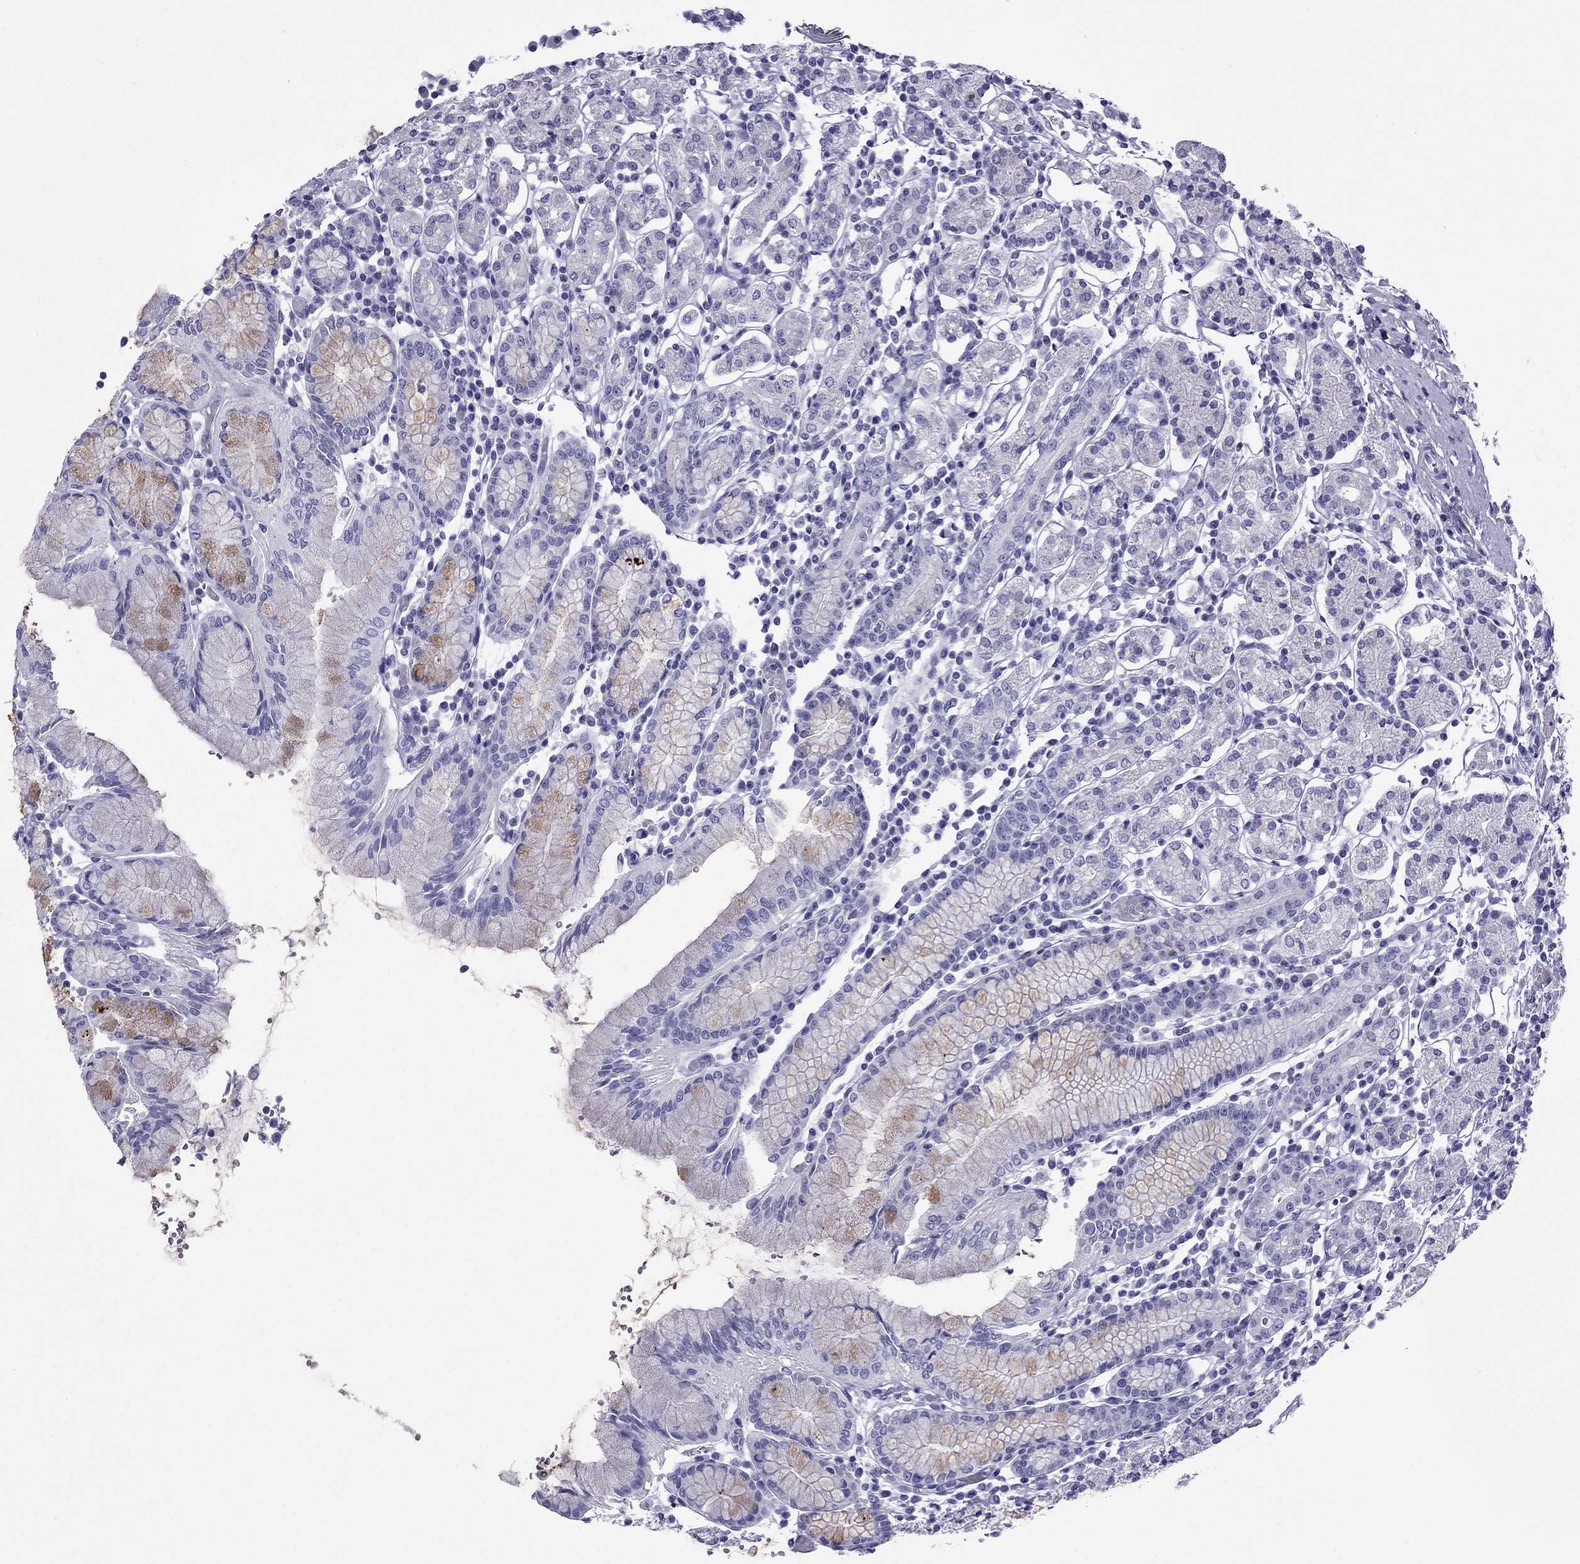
{"staining": {"intensity": "negative", "quantity": "none", "location": "none"}, "tissue": "stomach", "cell_type": "Glandular cells", "image_type": "normal", "snomed": [{"axis": "morphology", "description": "Normal tissue, NOS"}, {"axis": "topography", "description": "Stomach, upper"}, {"axis": "topography", "description": "Stomach"}], "caption": "DAB (3,3'-diaminobenzidine) immunohistochemical staining of benign human stomach exhibits no significant expression in glandular cells.", "gene": "TFF3", "patient": {"sex": "male", "age": 62}}